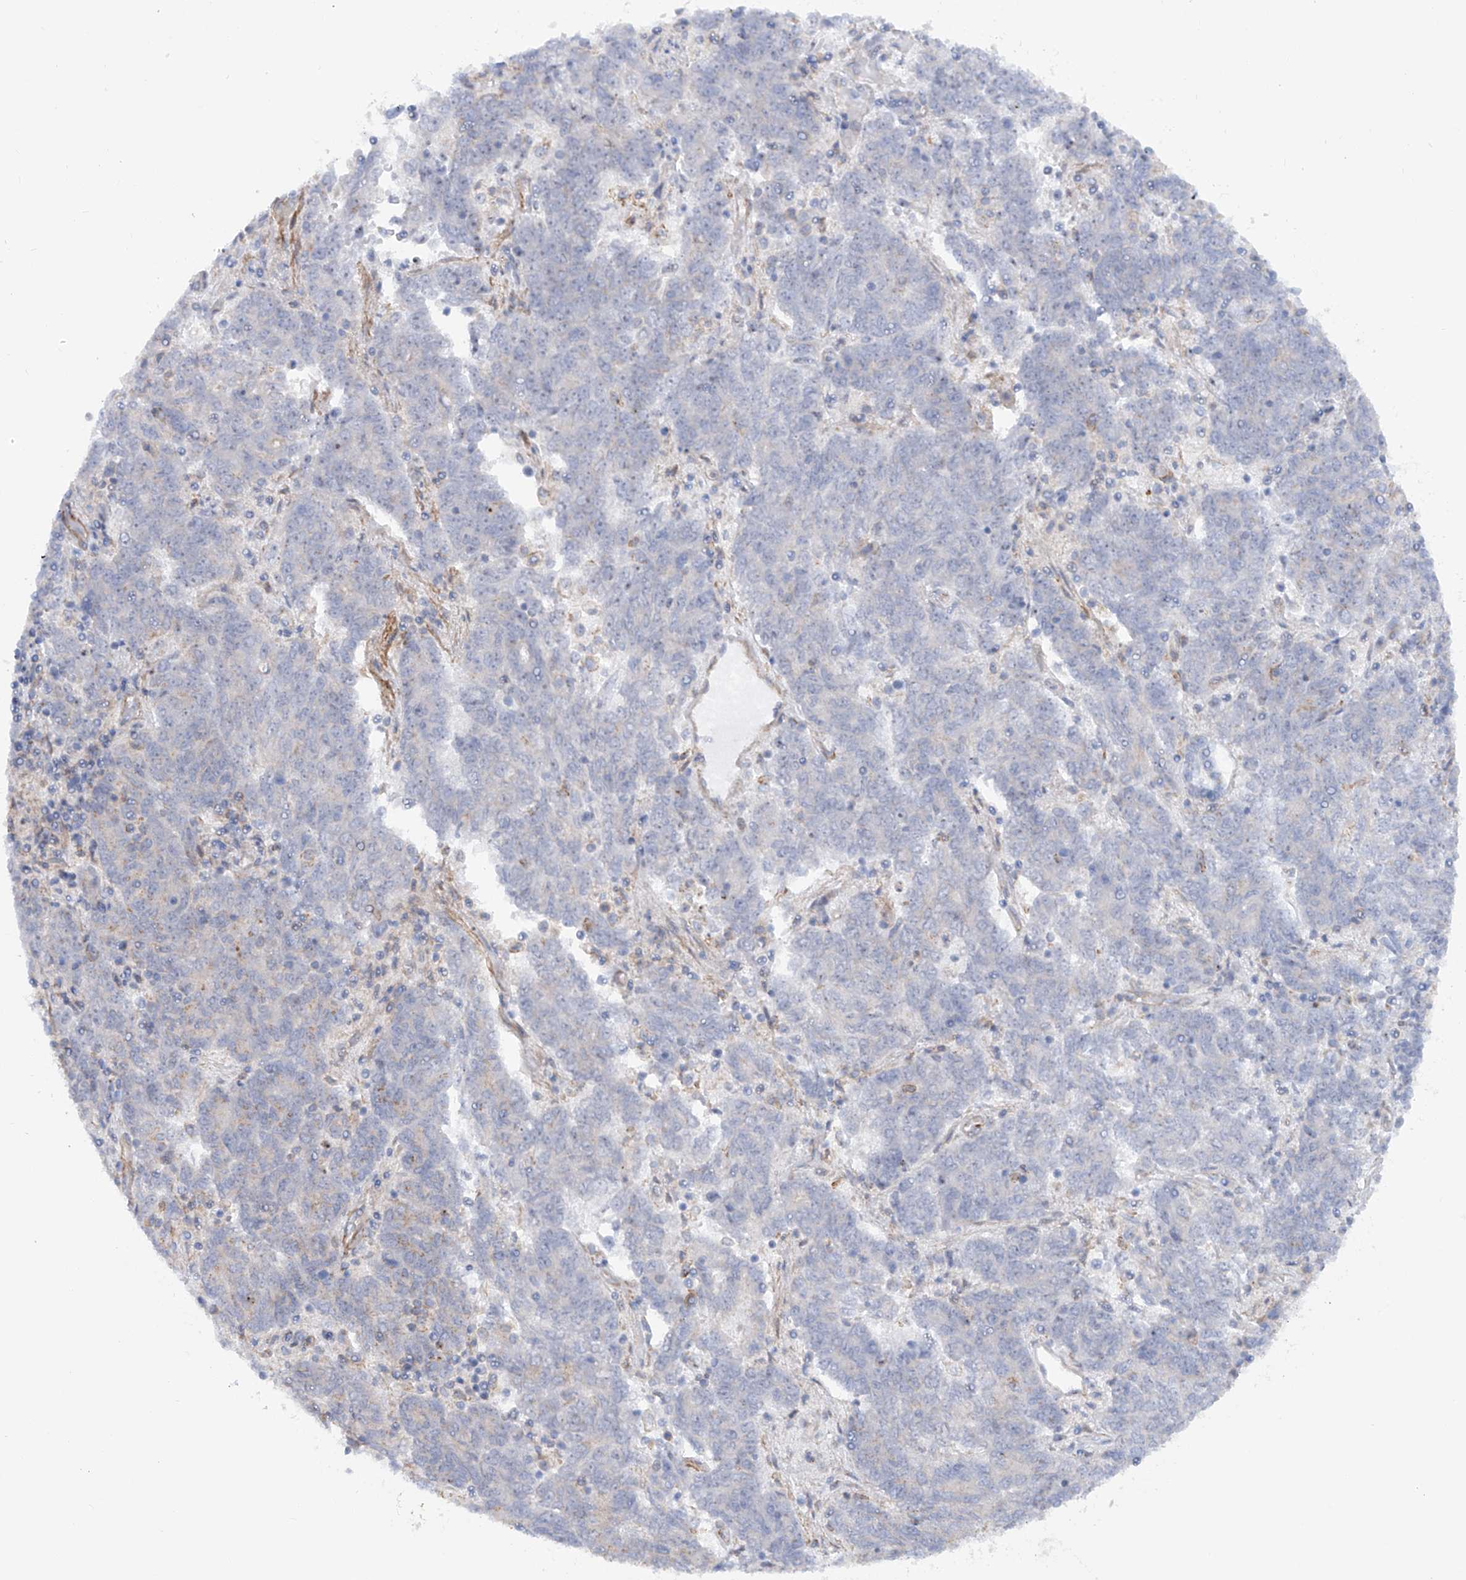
{"staining": {"intensity": "negative", "quantity": "none", "location": "none"}, "tissue": "endometrial cancer", "cell_type": "Tumor cells", "image_type": "cancer", "snomed": [{"axis": "morphology", "description": "Adenocarcinoma, NOS"}, {"axis": "topography", "description": "Endometrium"}], "caption": "The image reveals no significant staining in tumor cells of adenocarcinoma (endometrial).", "gene": "ZNF490", "patient": {"sex": "female", "age": 80}}